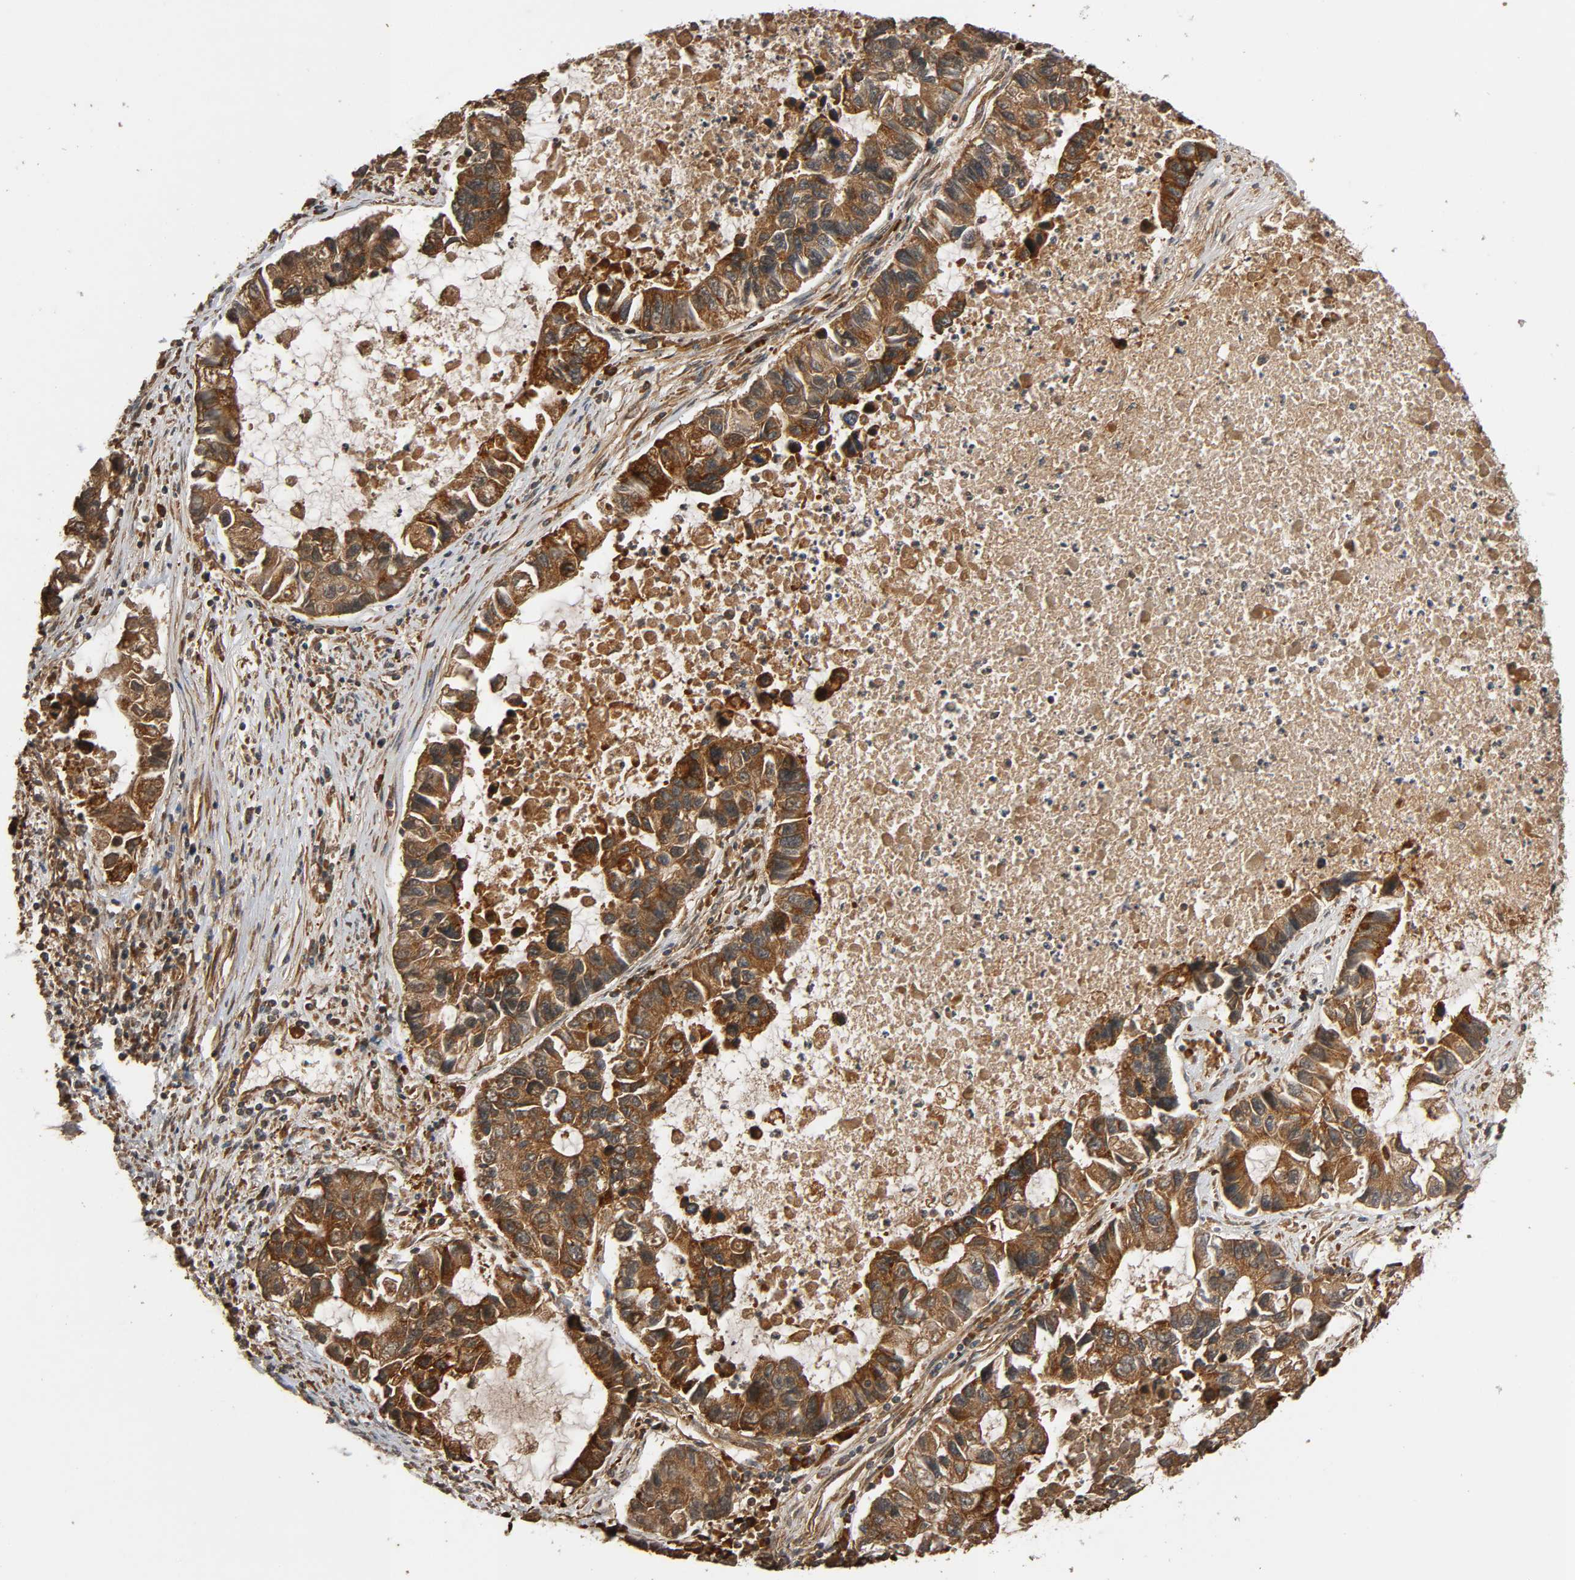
{"staining": {"intensity": "strong", "quantity": ">75%", "location": "cytoplasmic/membranous"}, "tissue": "lung cancer", "cell_type": "Tumor cells", "image_type": "cancer", "snomed": [{"axis": "morphology", "description": "Adenocarcinoma, NOS"}, {"axis": "topography", "description": "Lung"}], "caption": "This histopathology image exhibits immunohistochemistry staining of human lung adenocarcinoma, with high strong cytoplasmic/membranous staining in about >75% of tumor cells.", "gene": "MAP3K8", "patient": {"sex": "female", "age": 51}}